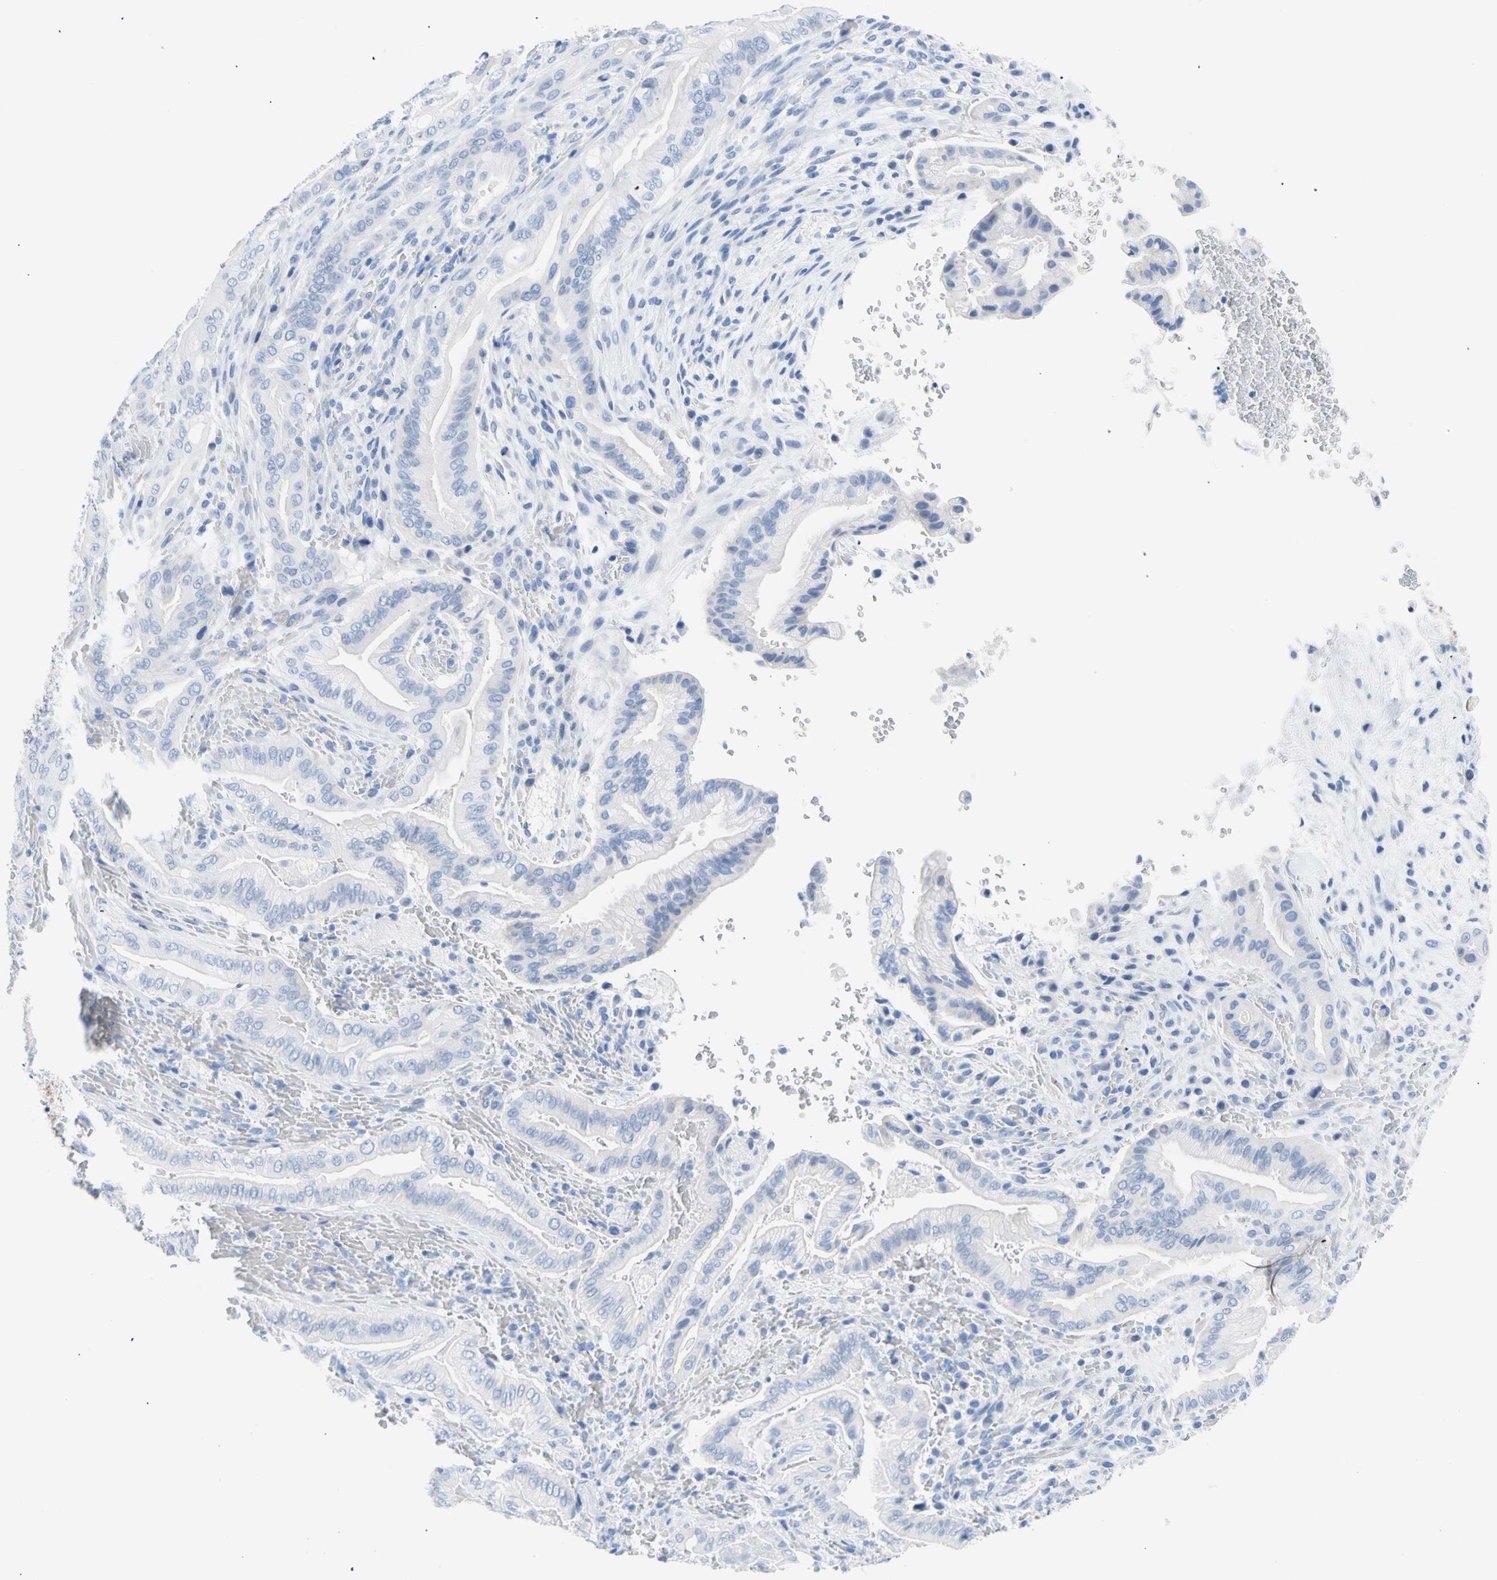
{"staining": {"intensity": "negative", "quantity": "none", "location": "none"}, "tissue": "liver cancer", "cell_type": "Tumor cells", "image_type": "cancer", "snomed": [{"axis": "morphology", "description": "Cholangiocarcinoma"}, {"axis": "topography", "description": "Liver"}], "caption": "Histopathology image shows no protein positivity in tumor cells of liver cancer (cholangiocarcinoma) tissue.", "gene": "CEL", "patient": {"sex": "female", "age": 68}}